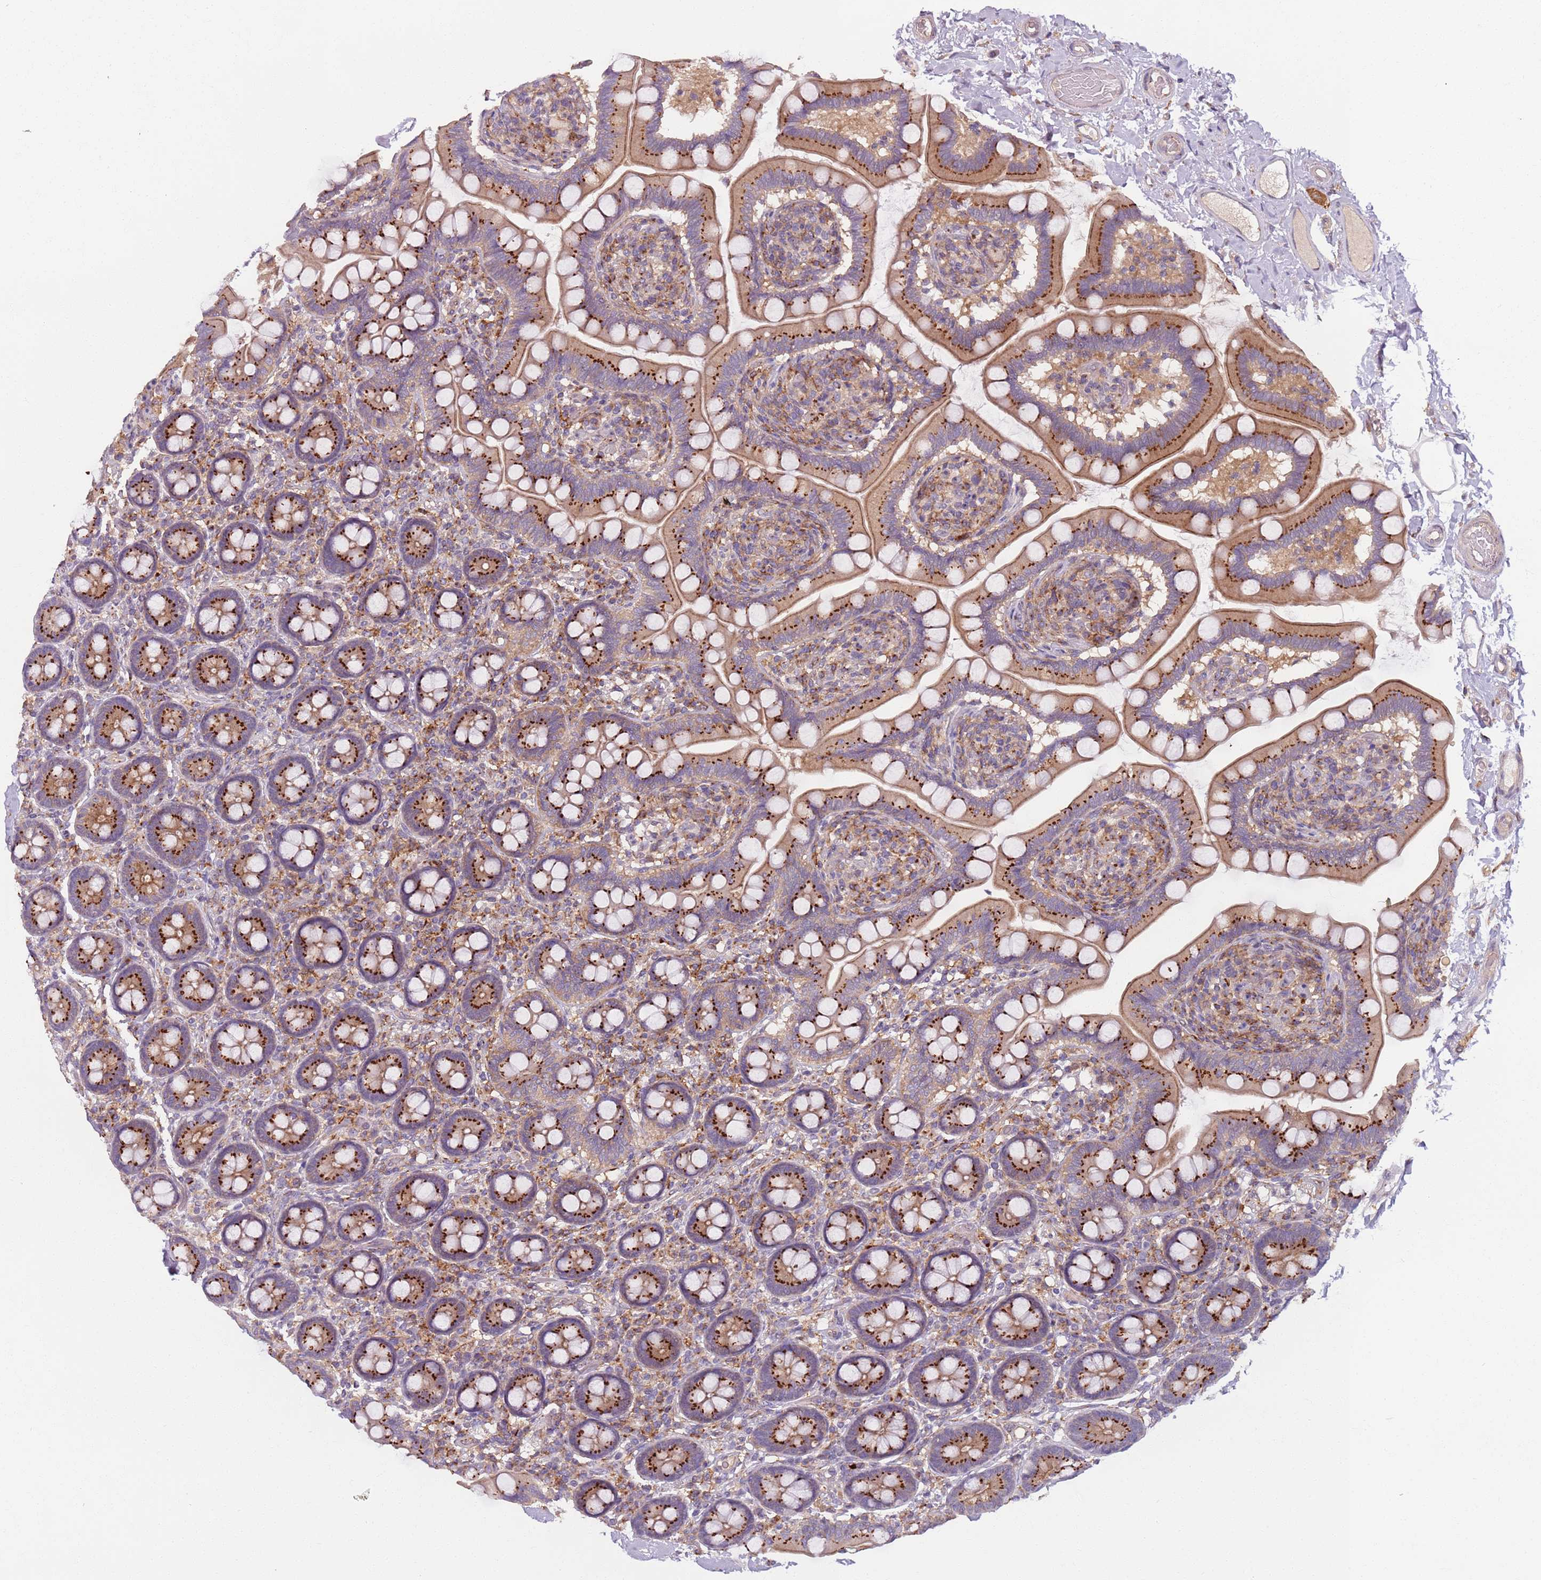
{"staining": {"intensity": "strong", "quantity": ">75%", "location": "cytoplasmic/membranous"}, "tissue": "small intestine", "cell_type": "Glandular cells", "image_type": "normal", "snomed": [{"axis": "morphology", "description": "Normal tissue, NOS"}, {"axis": "topography", "description": "Small intestine"}], "caption": "Protein expression analysis of unremarkable human small intestine reveals strong cytoplasmic/membranous expression in approximately >75% of glandular cells. (DAB (3,3'-diaminobenzidine) IHC, brown staining for protein, blue staining for nuclei).", "gene": "AKTIP", "patient": {"sex": "female", "age": 64}}